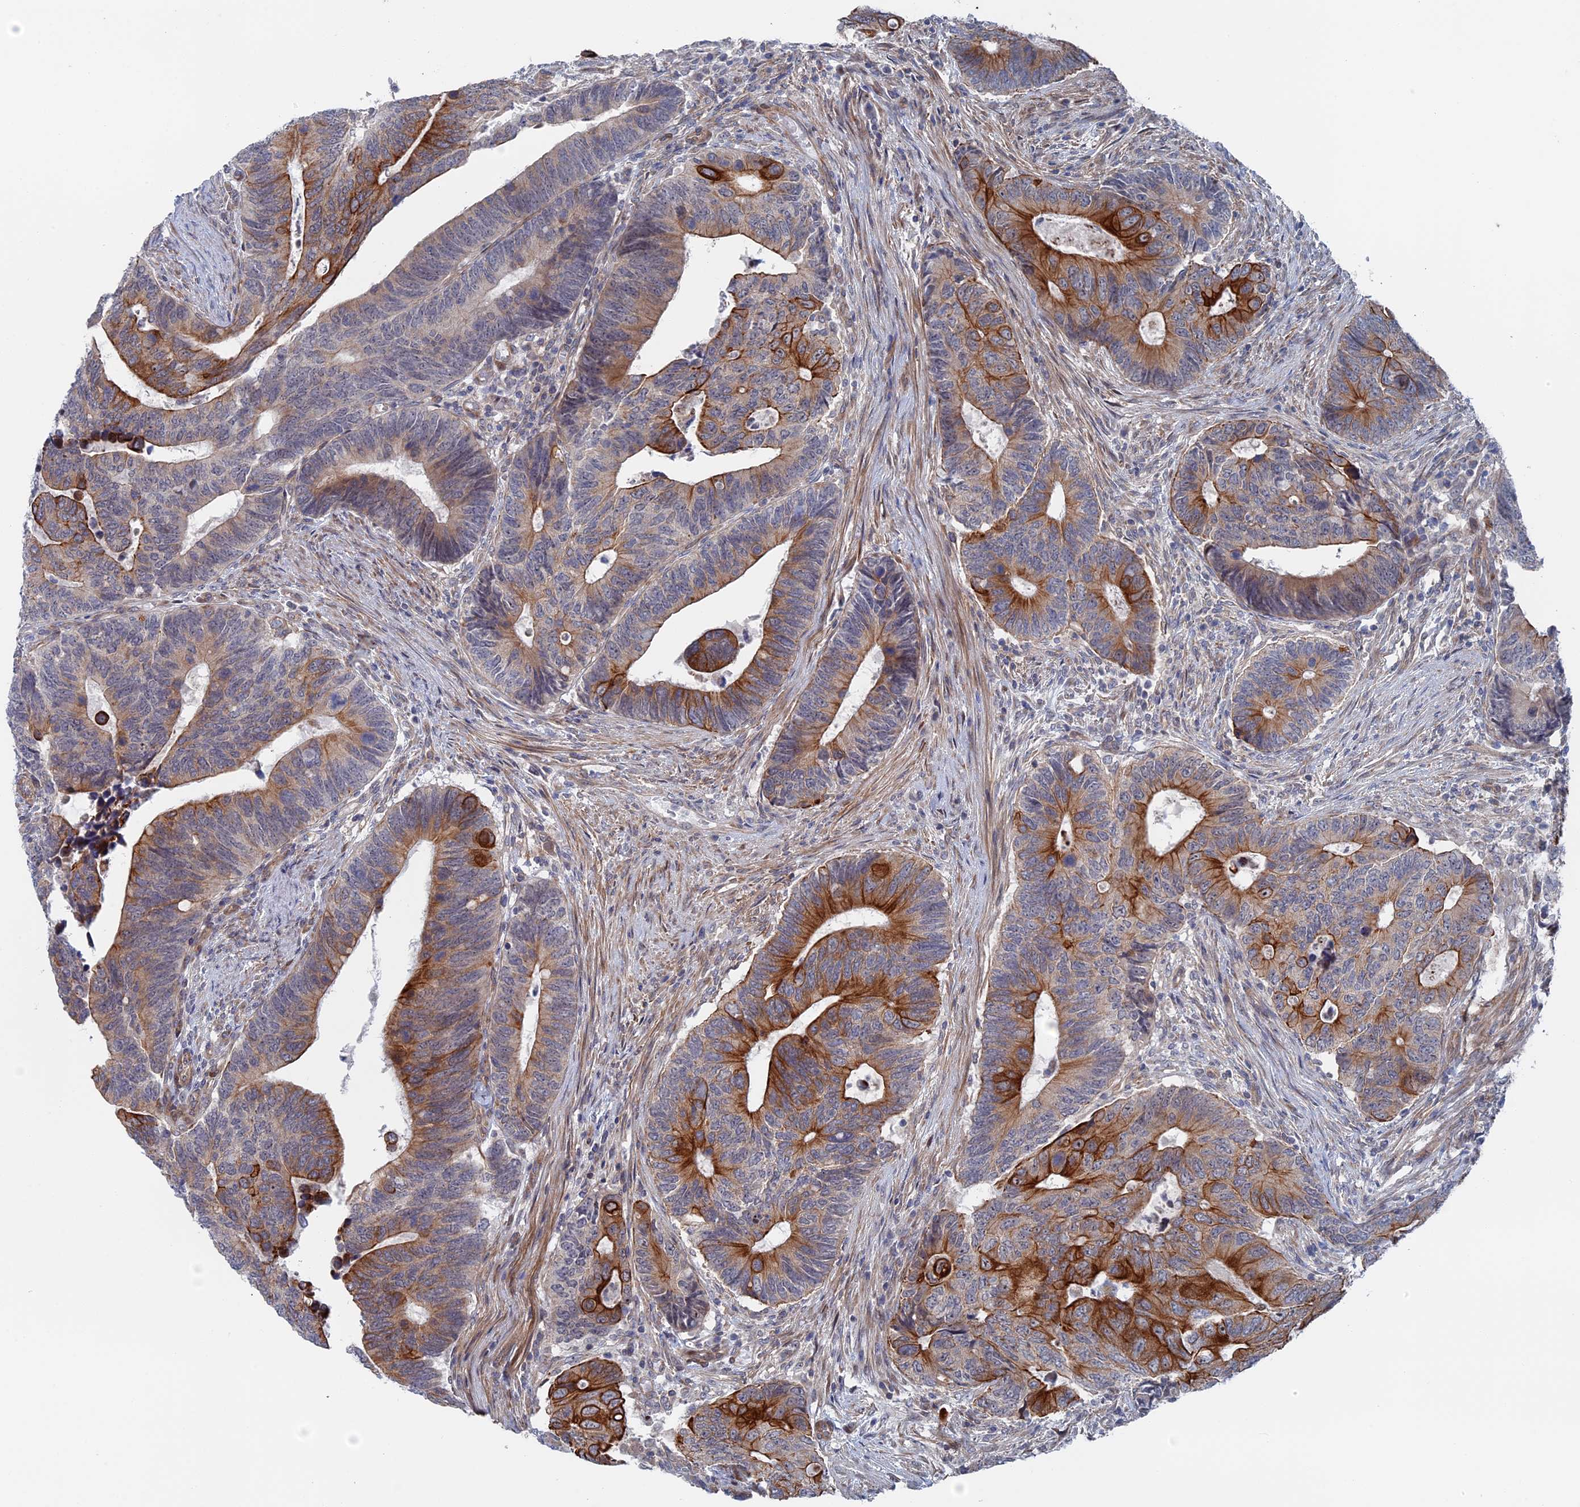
{"staining": {"intensity": "strong", "quantity": "25%-75%", "location": "cytoplasmic/membranous"}, "tissue": "colorectal cancer", "cell_type": "Tumor cells", "image_type": "cancer", "snomed": [{"axis": "morphology", "description": "Adenocarcinoma, NOS"}, {"axis": "topography", "description": "Colon"}], "caption": "A high-resolution photomicrograph shows immunohistochemistry staining of colorectal cancer, which exhibits strong cytoplasmic/membranous staining in approximately 25%-75% of tumor cells. (Brightfield microscopy of DAB IHC at high magnification).", "gene": "IL7", "patient": {"sex": "male", "age": 87}}